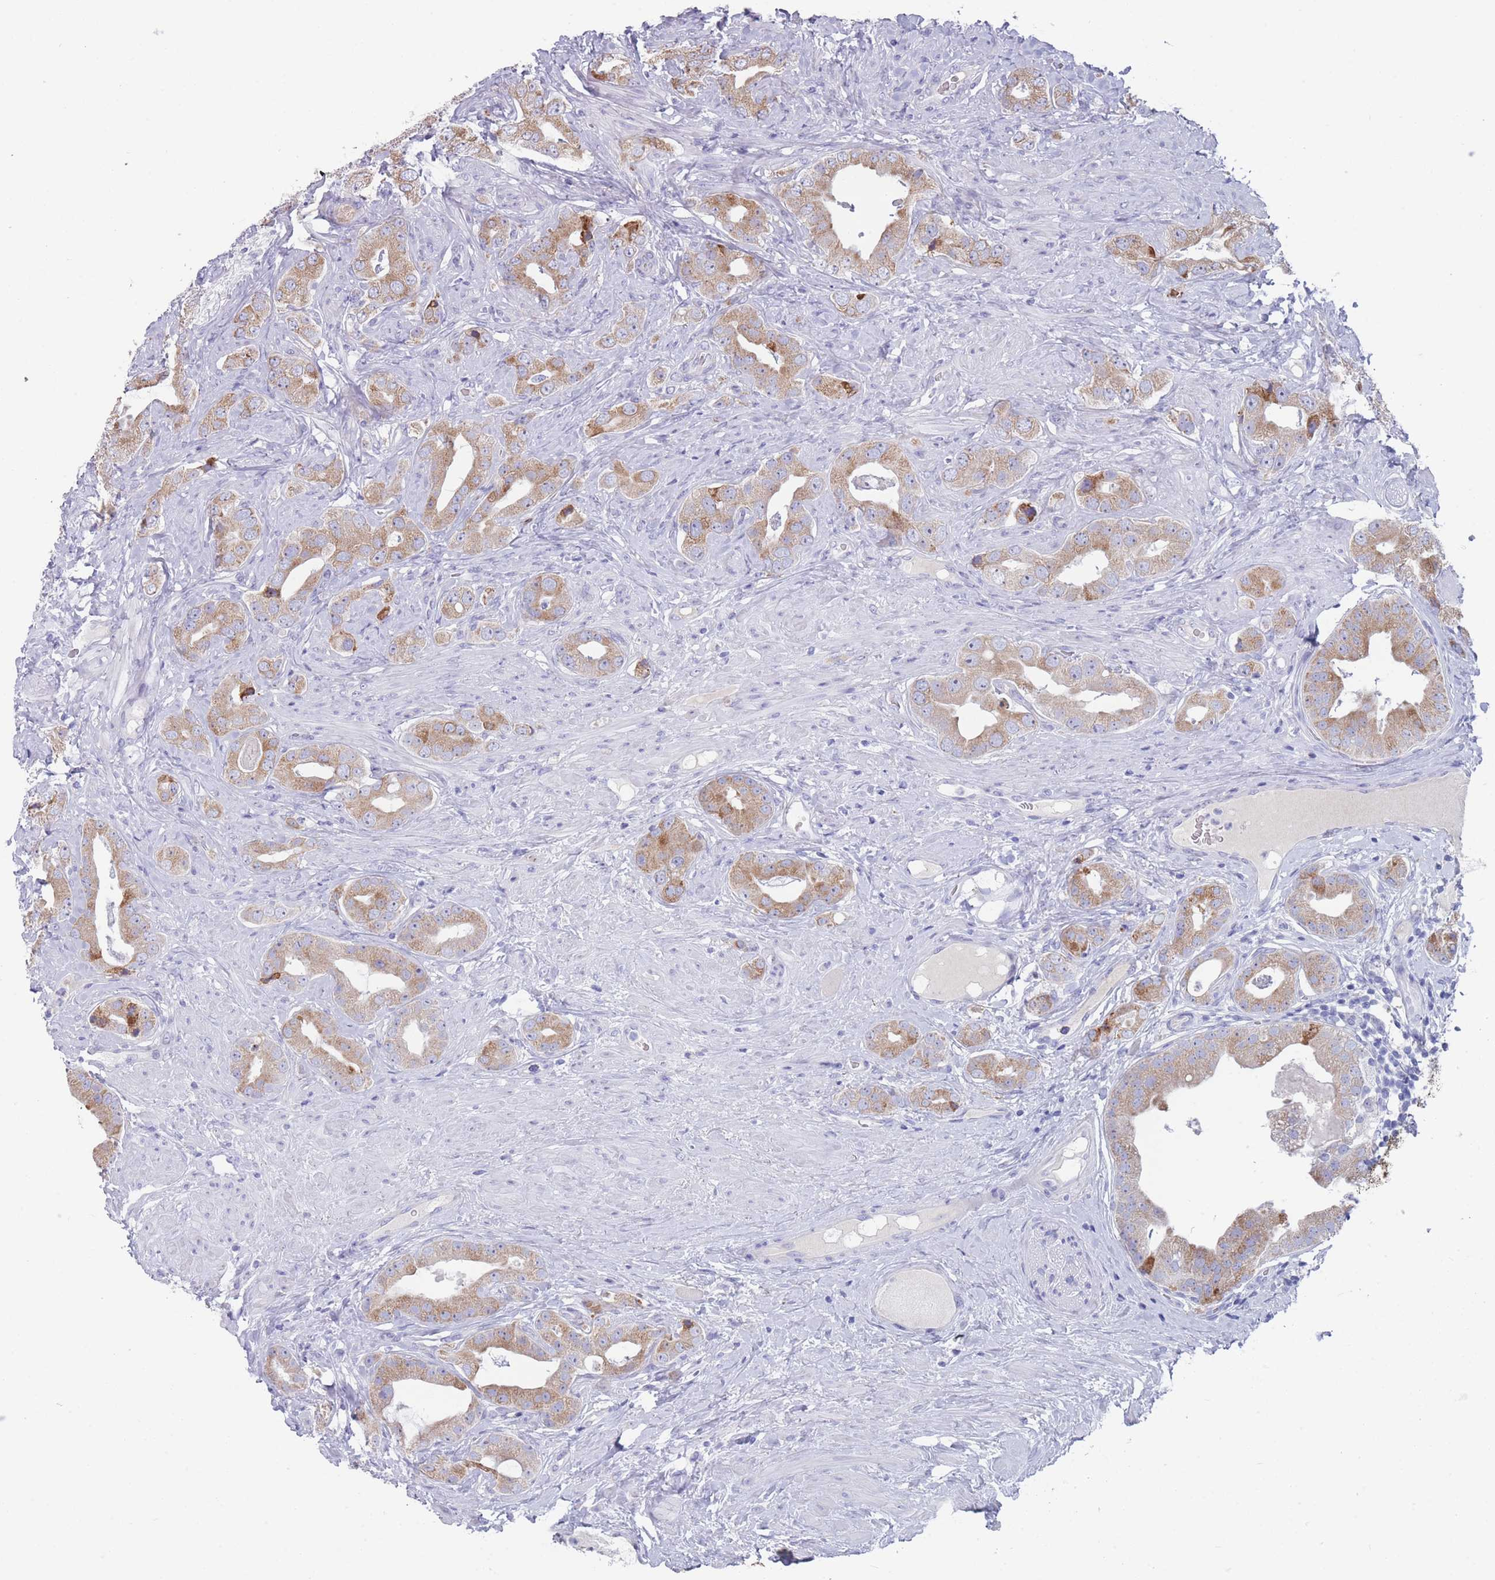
{"staining": {"intensity": "moderate", "quantity": "25%-75%", "location": "cytoplasmic/membranous"}, "tissue": "prostate cancer", "cell_type": "Tumor cells", "image_type": "cancer", "snomed": [{"axis": "morphology", "description": "Adenocarcinoma, High grade"}, {"axis": "topography", "description": "Prostate"}], "caption": "Tumor cells show medium levels of moderate cytoplasmic/membranous positivity in about 25%-75% of cells in prostate cancer.", "gene": "ST8SIA5", "patient": {"sex": "male", "age": 63}}